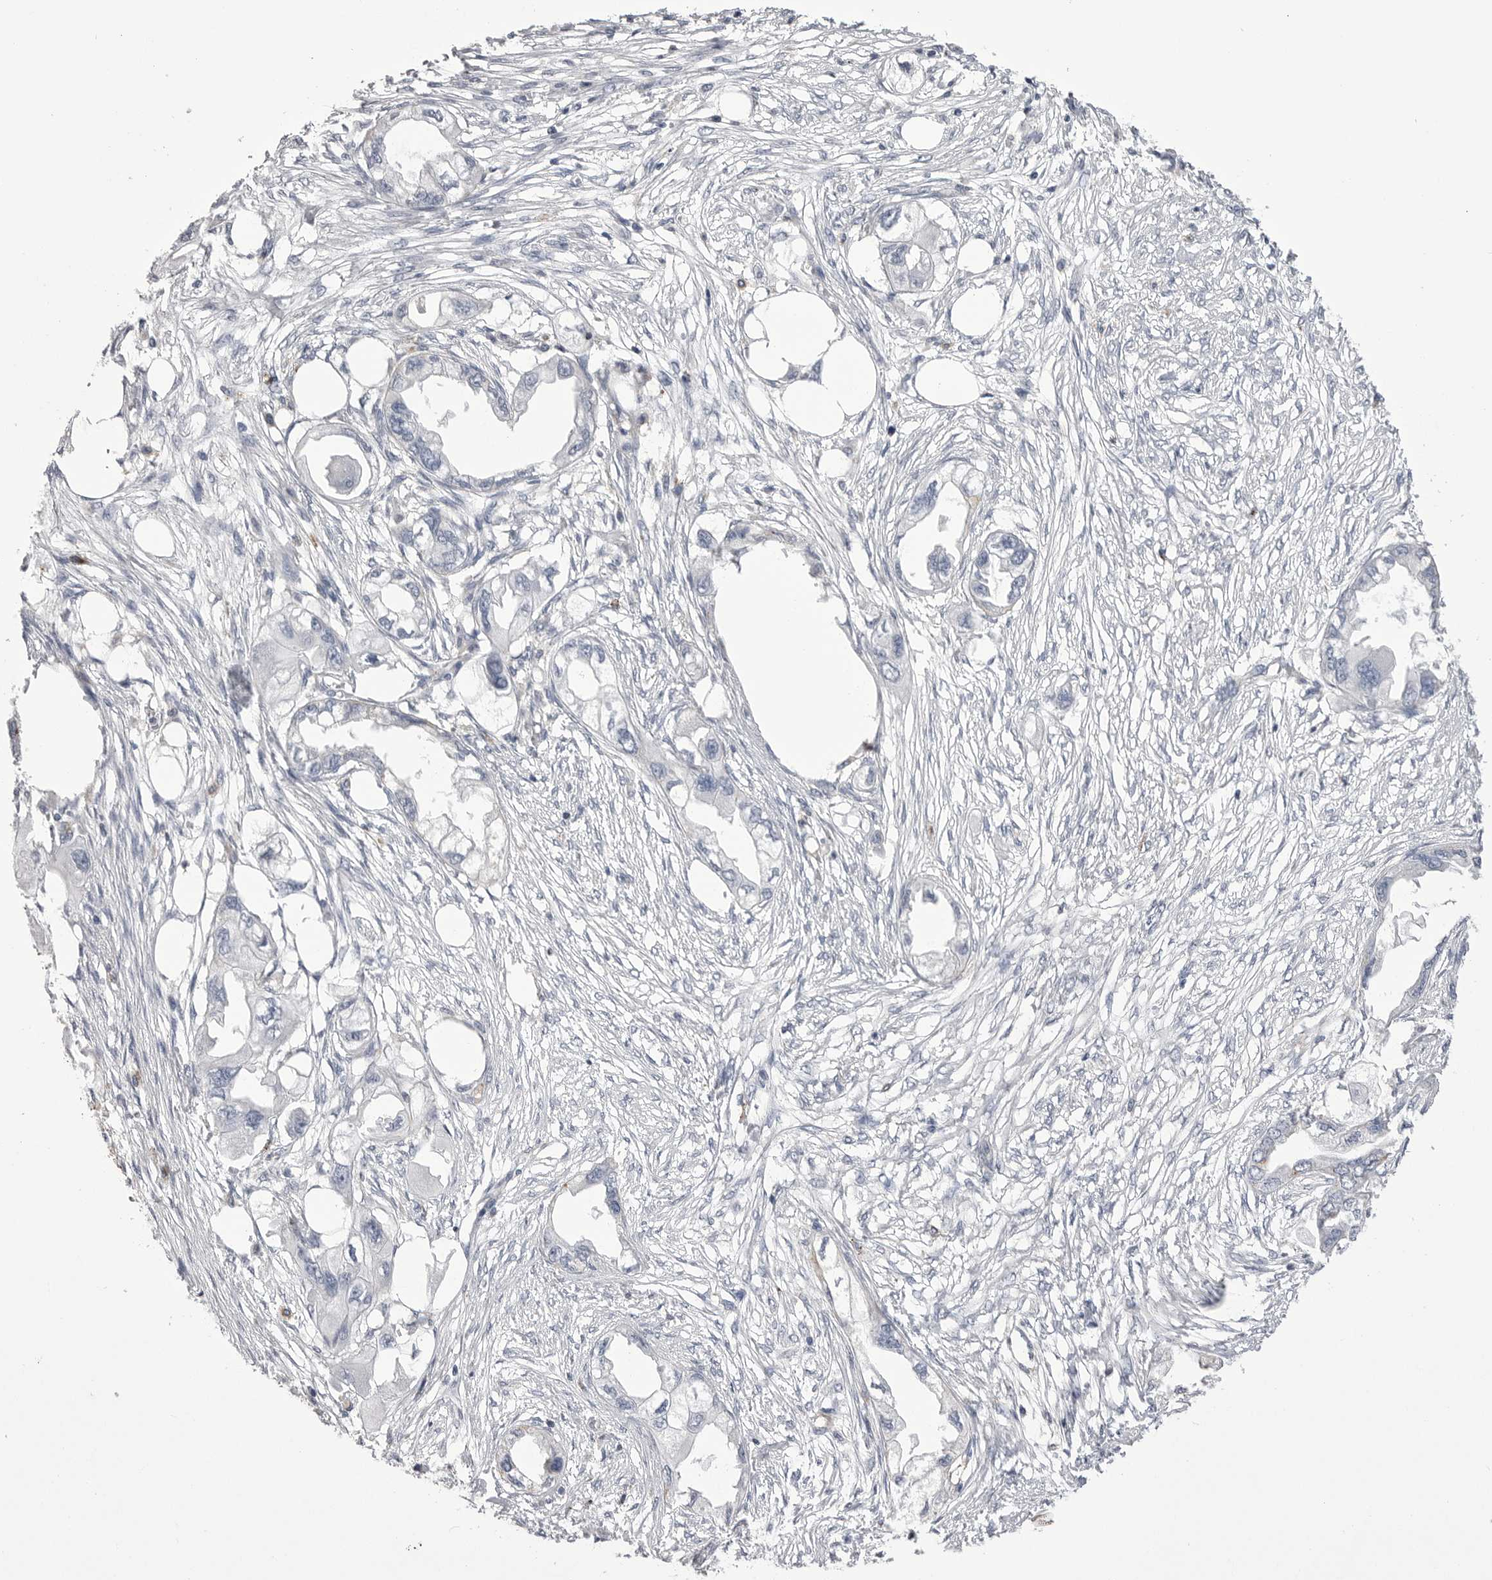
{"staining": {"intensity": "negative", "quantity": "none", "location": "none"}, "tissue": "endometrial cancer", "cell_type": "Tumor cells", "image_type": "cancer", "snomed": [{"axis": "morphology", "description": "Adenocarcinoma, NOS"}, {"axis": "morphology", "description": "Adenocarcinoma, metastatic, NOS"}, {"axis": "topography", "description": "Adipose tissue"}, {"axis": "topography", "description": "Endometrium"}], "caption": "This is an IHC histopathology image of human adenocarcinoma (endometrial). There is no staining in tumor cells.", "gene": "PSPN", "patient": {"sex": "female", "age": 67}}